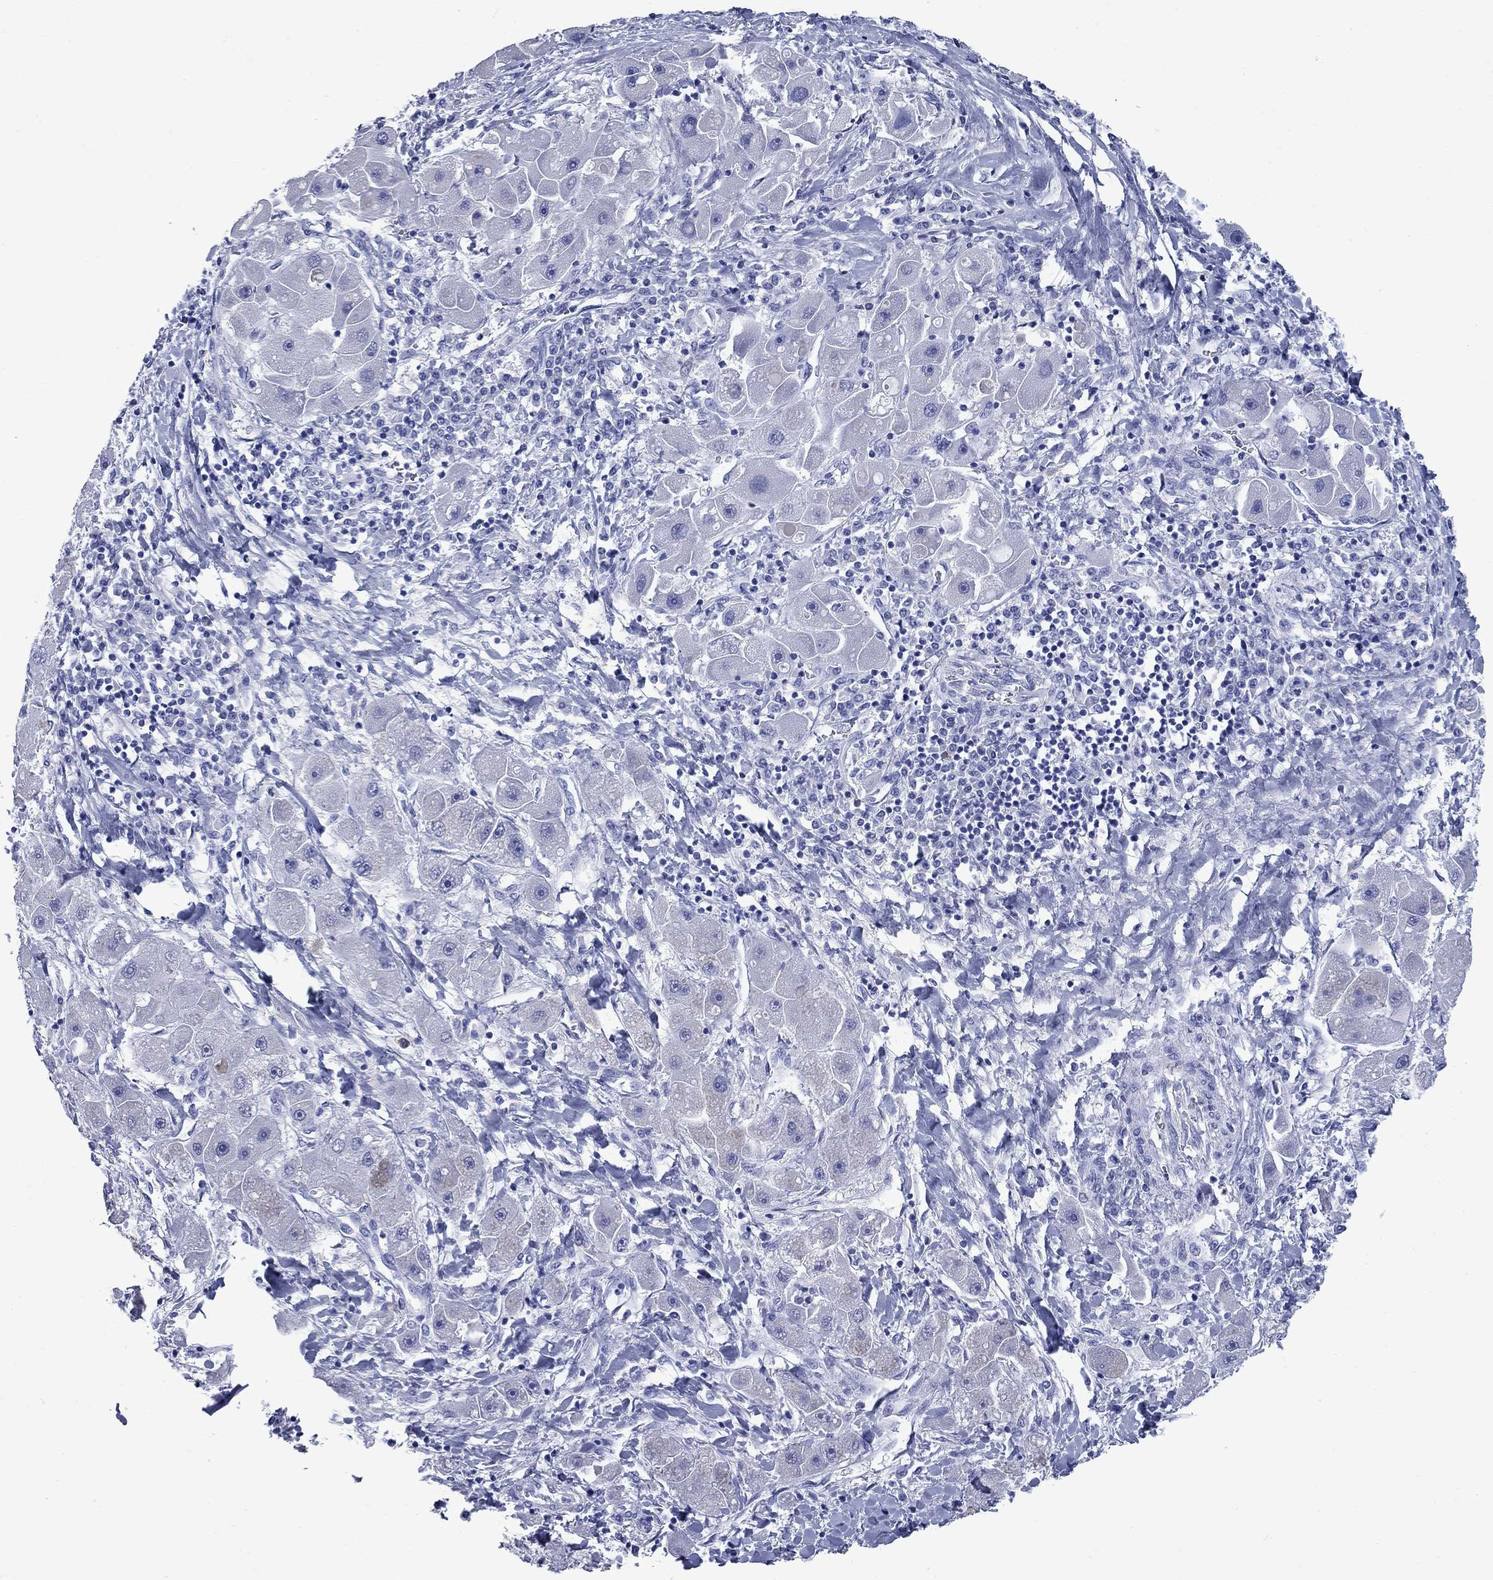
{"staining": {"intensity": "negative", "quantity": "none", "location": "none"}, "tissue": "liver cancer", "cell_type": "Tumor cells", "image_type": "cancer", "snomed": [{"axis": "morphology", "description": "Carcinoma, Hepatocellular, NOS"}, {"axis": "topography", "description": "Liver"}], "caption": "Liver cancer (hepatocellular carcinoma) was stained to show a protein in brown. There is no significant staining in tumor cells.", "gene": "TACC3", "patient": {"sex": "male", "age": 24}}